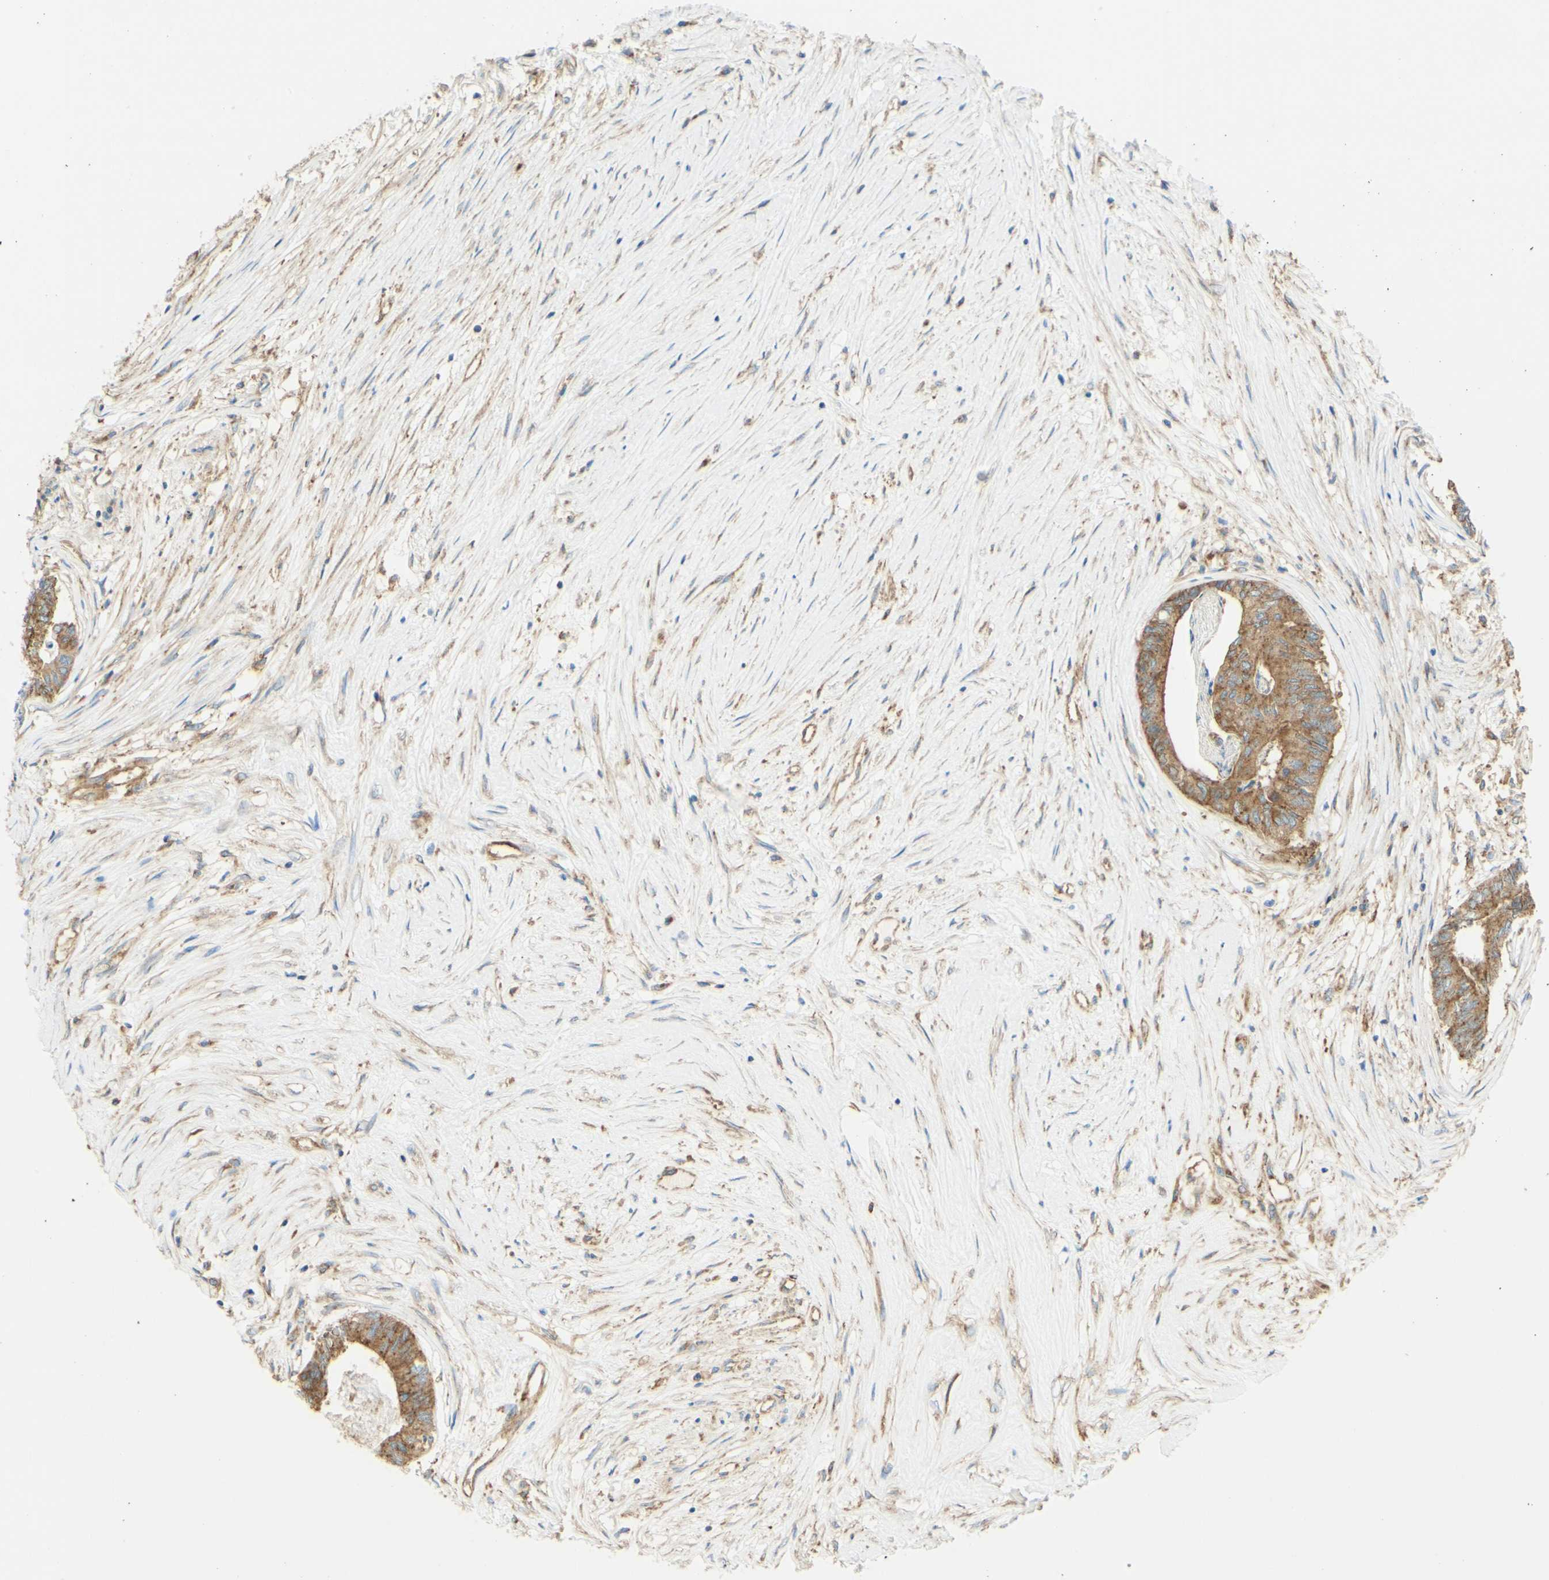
{"staining": {"intensity": "weak", "quantity": ">75%", "location": "cytoplasmic/membranous"}, "tissue": "colorectal cancer", "cell_type": "Tumor cells", "image_type": "cancer", "snomed": [{"axis": "morphology", "description": "Adenocarcinoma, NOS"}, {"axis": "topography", "description": "Rectum"}], "caption": "Tumor cells exhibit weak cytoplasmic/membranous expression in approximately >75% of cells in adenocarcinoma (colorectal).", "gene": "CLTC", "patient": {"sex": "male", "age": 63}}